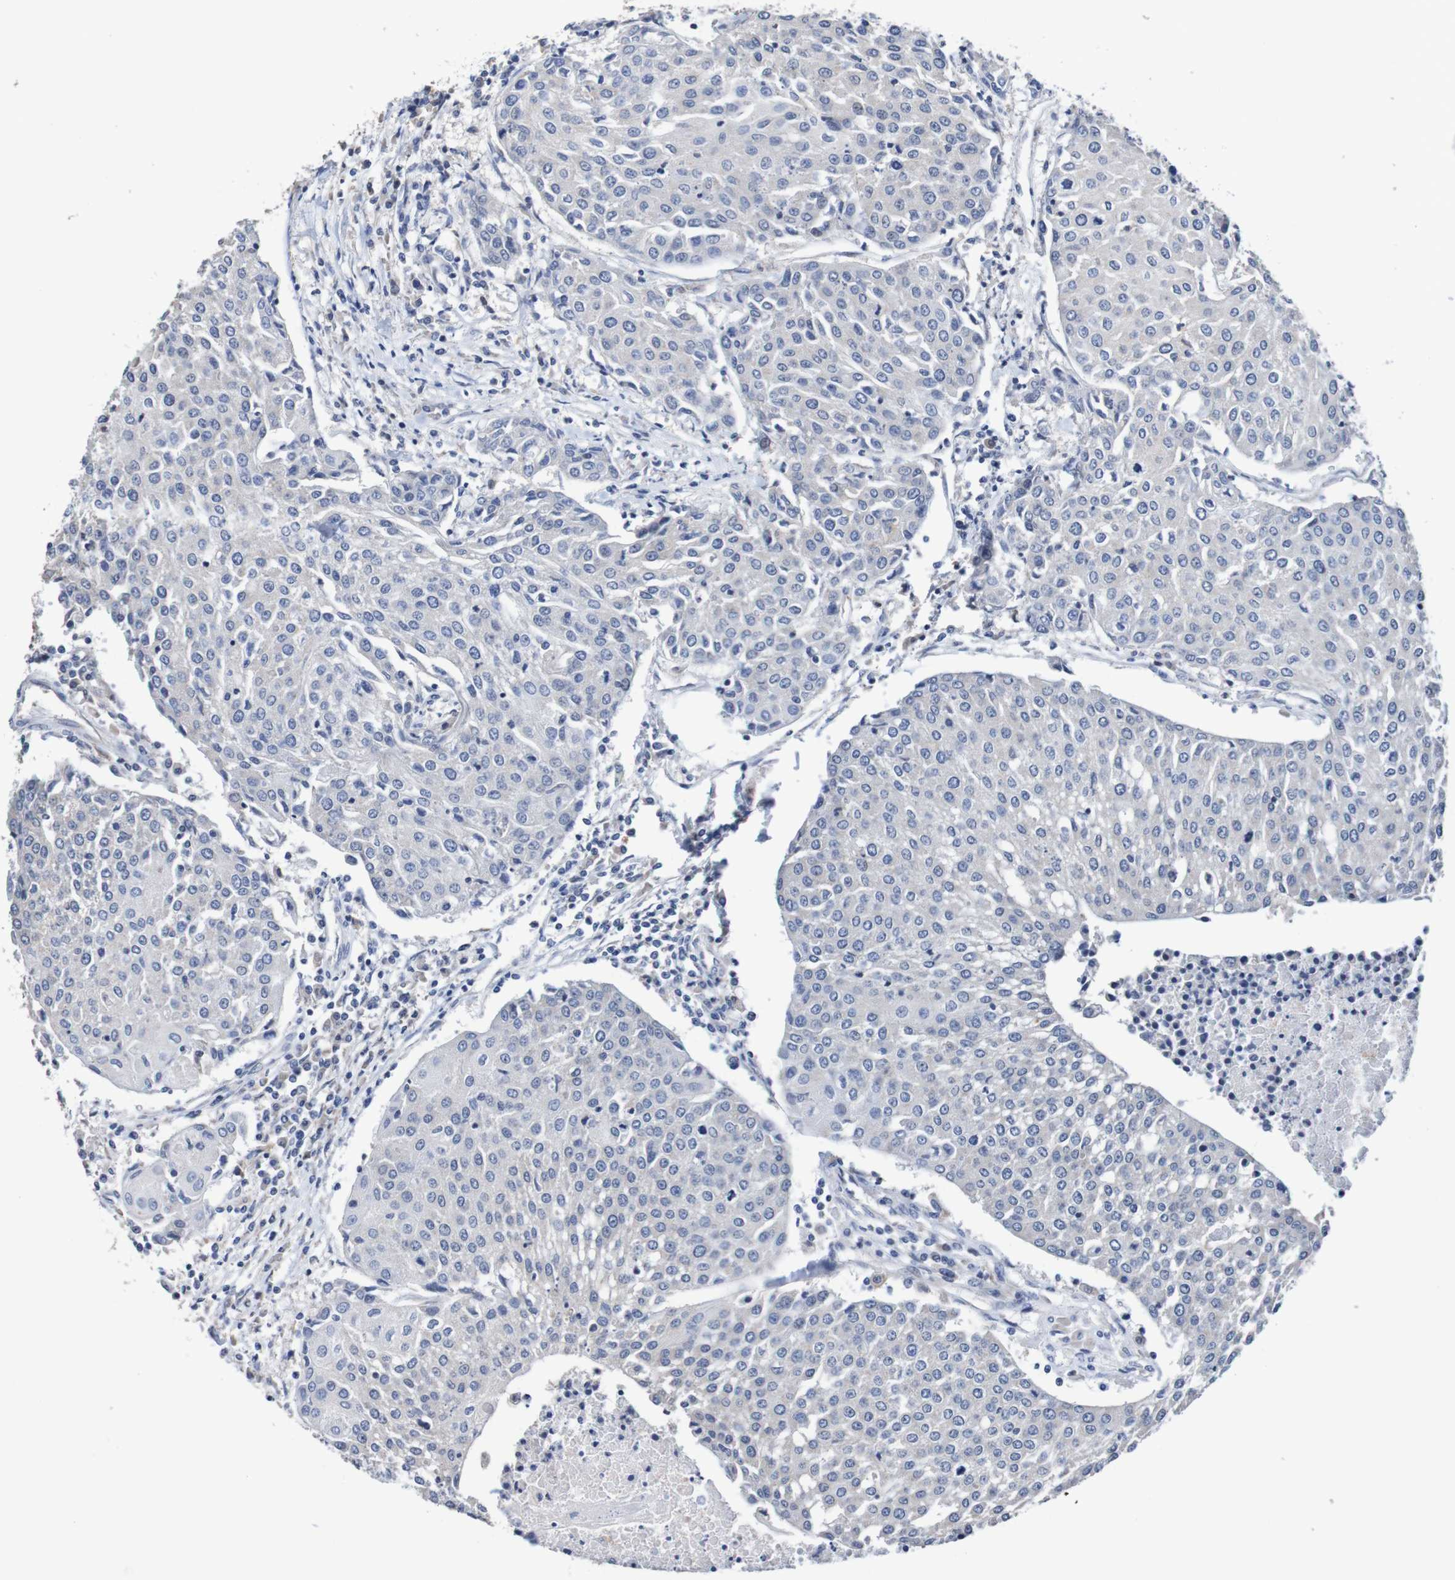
{"staining": {"intensity": "negative", "quantity": "none", "location": "none"}, "tissue": "urothelial cancer", "cell_type": "Tumor cells", "image_type": "cancer", "snomed": [{"axis": "morphology", "description": "Urothelial carcinoma, High grade"}, {"axis": "topography", "description": "Urinary bladder"}], "caption": "Tumor cells show no significant protein positivity in urothelial cancer.", "gene": "FIBP", "patient": {"sex": "female", "age": 85}}